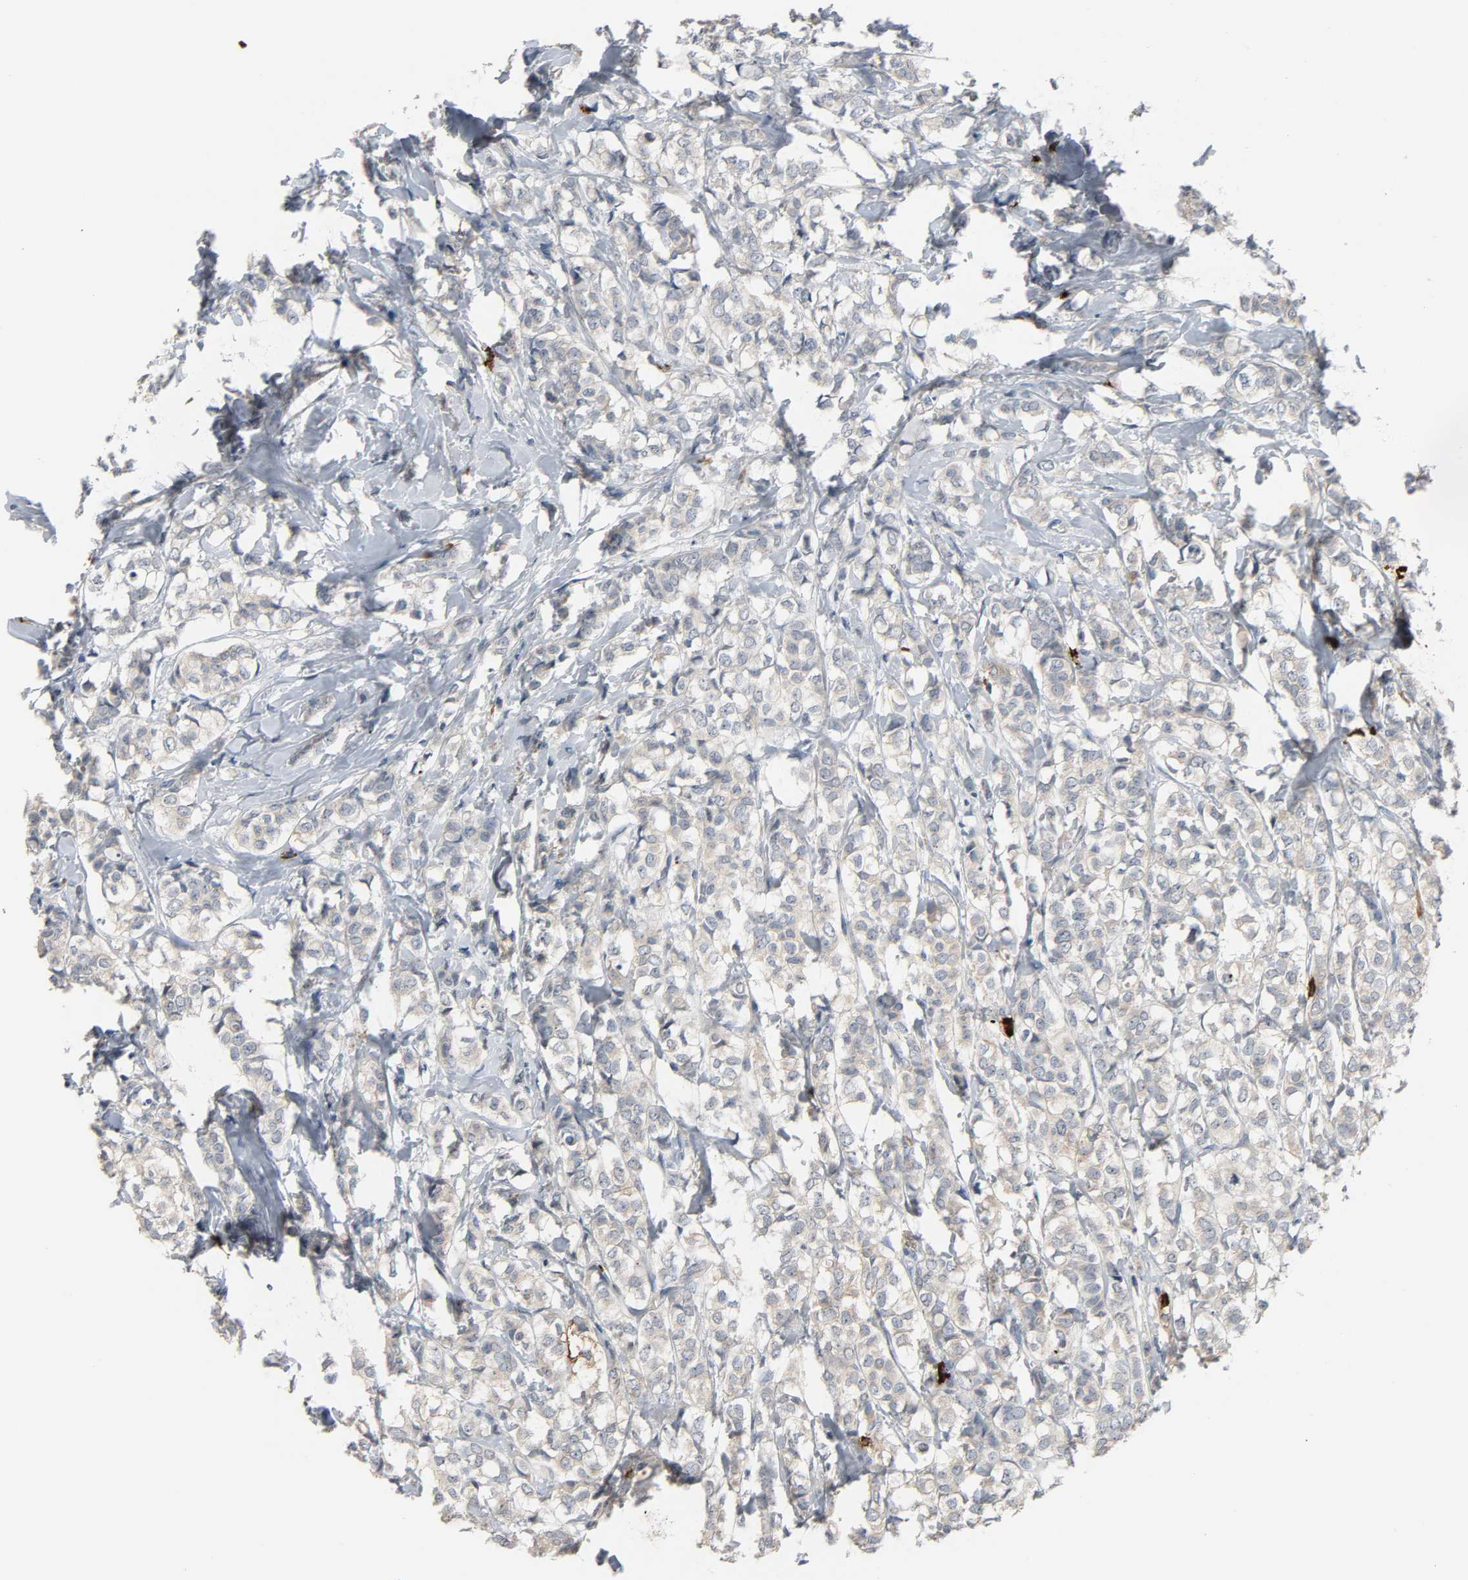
{"staining": {"intensity": "negative", "quantity": "none", "location": "none"}, "tissue": "breast cancer", "cell_type": "Tumor cells", "image_type": "cancer", "snomed": [{"axis": "morphology", "description": "Lobular carcinoma"}, {"axis": "topography", "description": "Breast"}], "caption": "A high-resolution micrograph shows immunohistochemistry (IHC) staining of breast cancer (lobular carcinoma), which shows no significant positivity in tumor cells. (Stains: DAB immunohistochemistry (IHC) with hematoxylin counter stain, Microscopy: brightfield microscopy at high magnification).", "gene": "LIMCH1", "patient": {"sex": "female", "age": 60}}